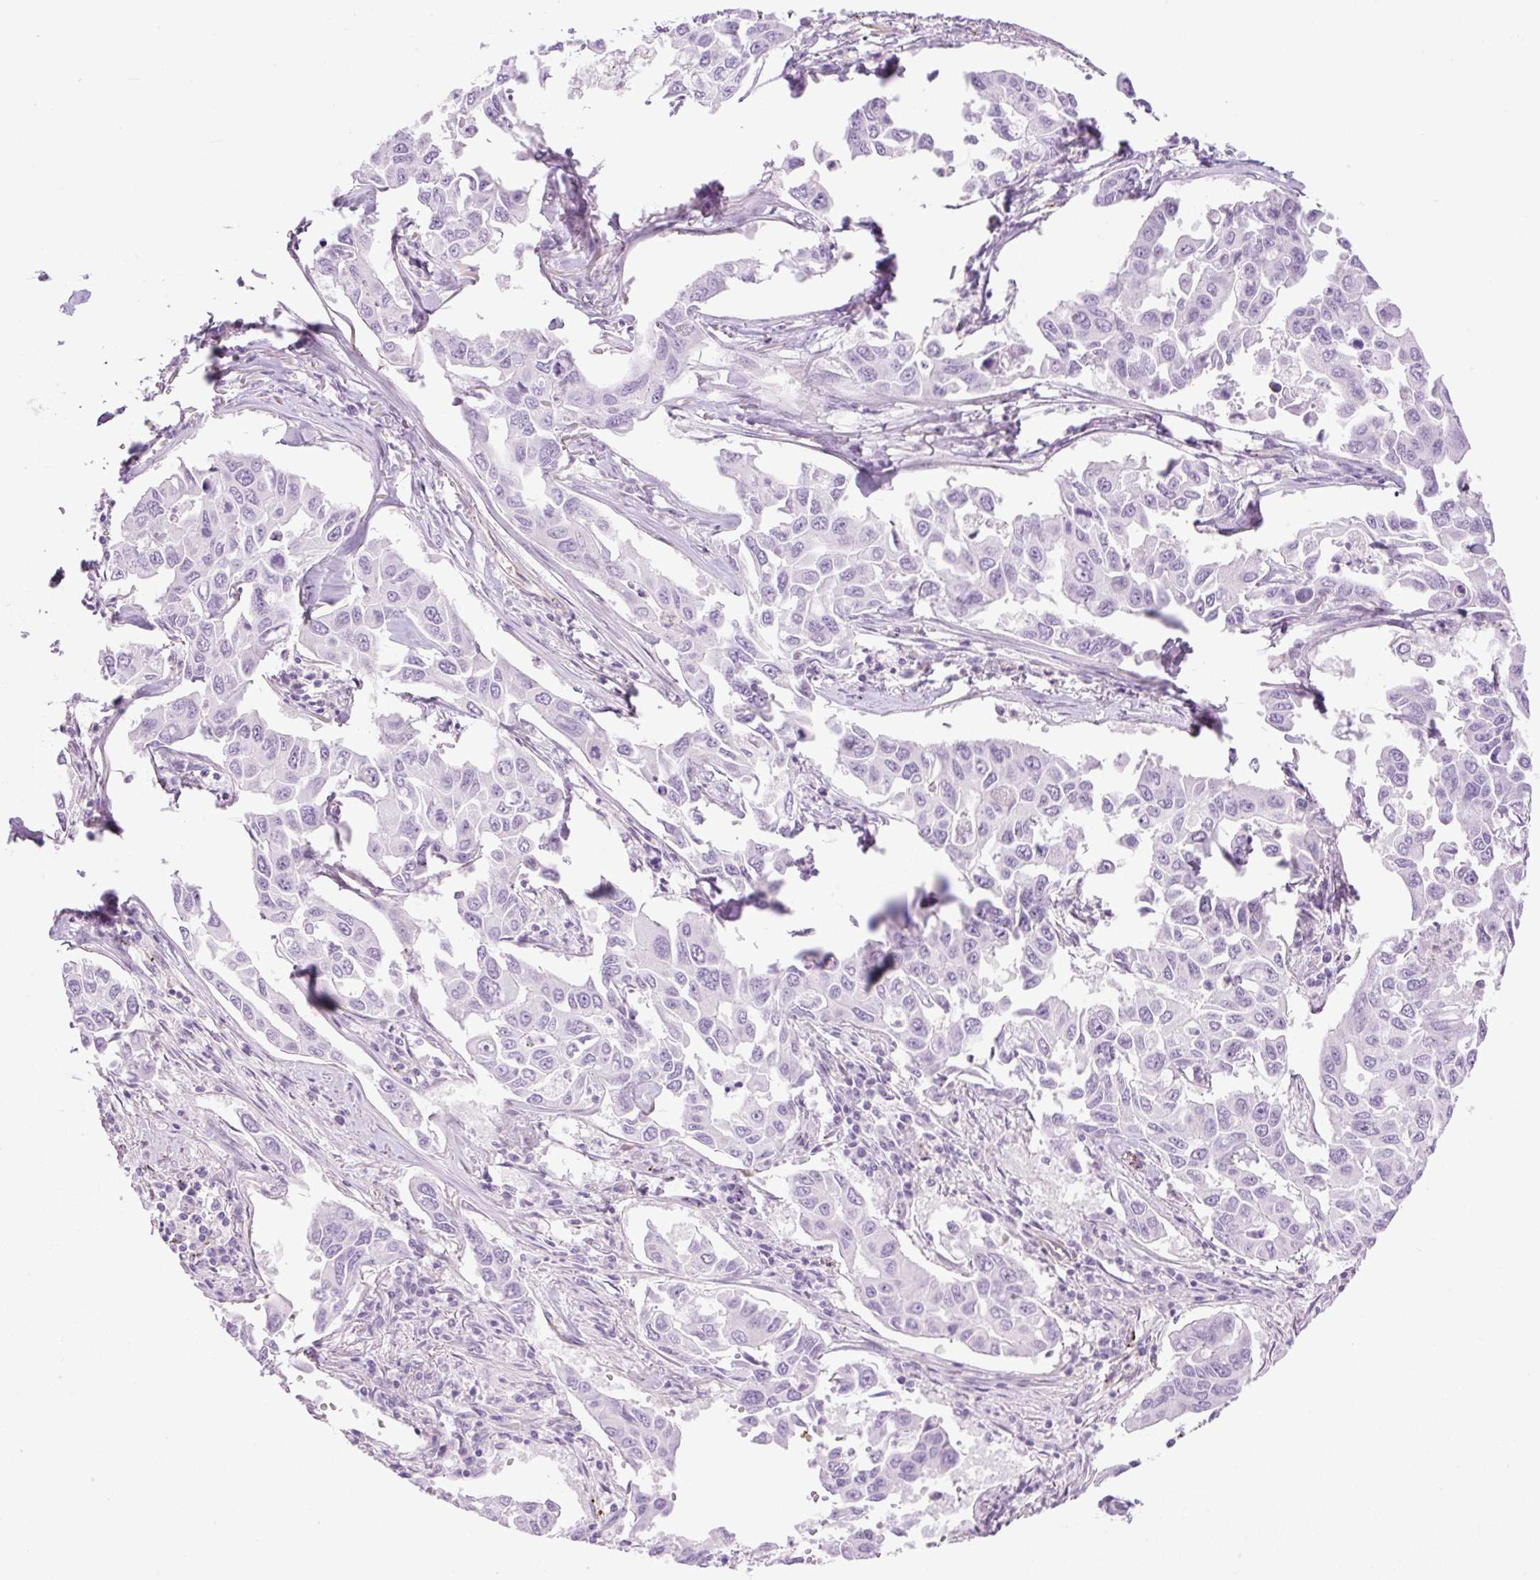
{"staining": {"intensity": "negative", "quantity": "none", "location": "none"}, "tissue": "lung cancer", "cell_type": "Tumor cells", "image_type": "cancer", "snomed": [{"axis": "morphology", "description": "Adenocarcinoma, NOS"}, {"axis": "topography", "description": "Lung"}], "caption": "Tumor cells show no significant positivity in adenocarcinoma (lung).", "gene": "EHD3", "patient": {"sex": "male", "age": 64}}